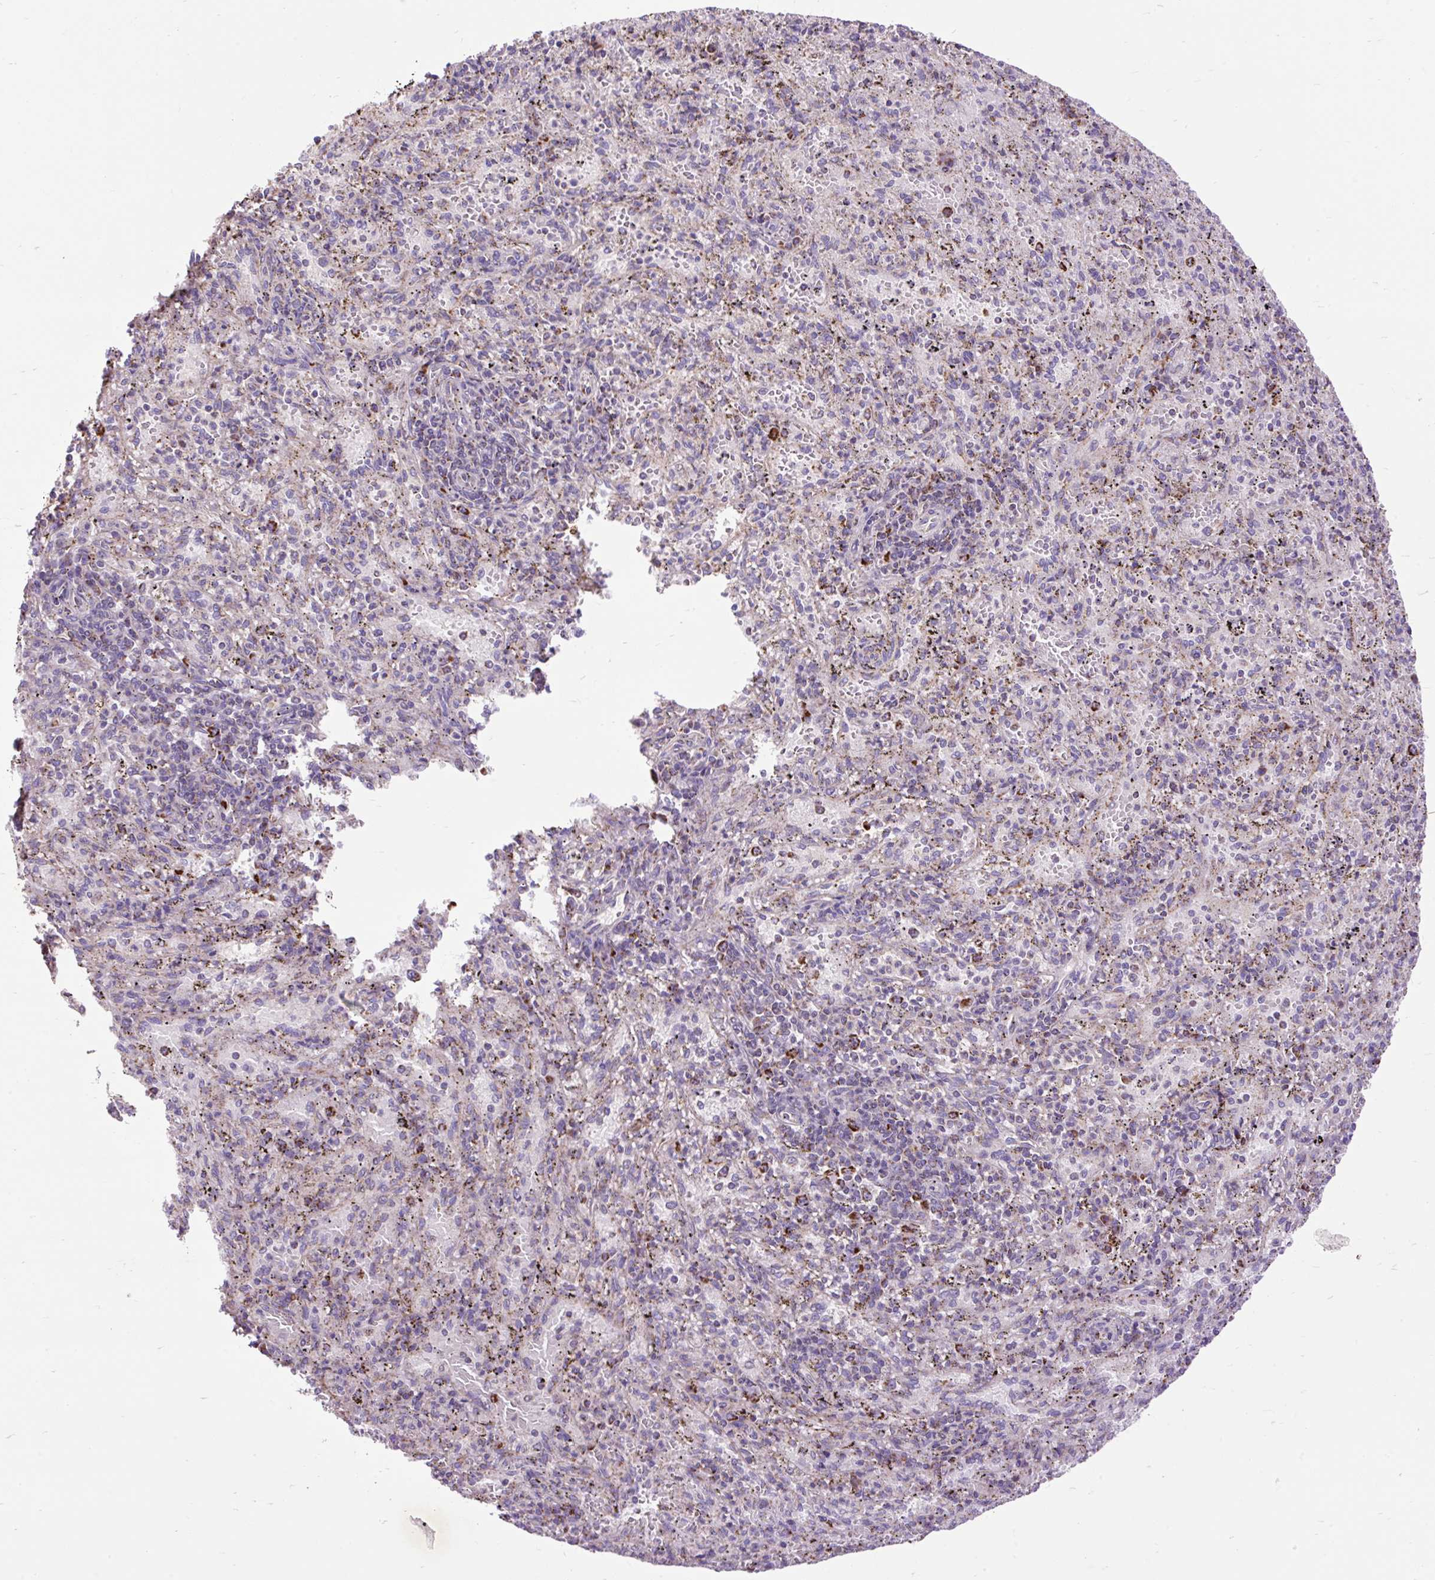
{"staining": {"intensity": "moderate", "quantity": "<25%", "location": "cytoplasmic/membranous"}, "tissue": "spleen", "cell_type": "Cells in red pulp", "image_type": "normal", "snomed": [{"axis": "morphology", "description": "Normal tissue, NOS"}, {"axis": "topography", "description": "Spleen"}], "caption": "A high-resolution histopathology image shows immunohistochemistry staining of normal spleen, which displays moderate cytoplasmic/membranous staining in approximately <25% of cells in red pulp.", "gene": "TOMM40", "patient": {"sex": "male", "age": 57}}